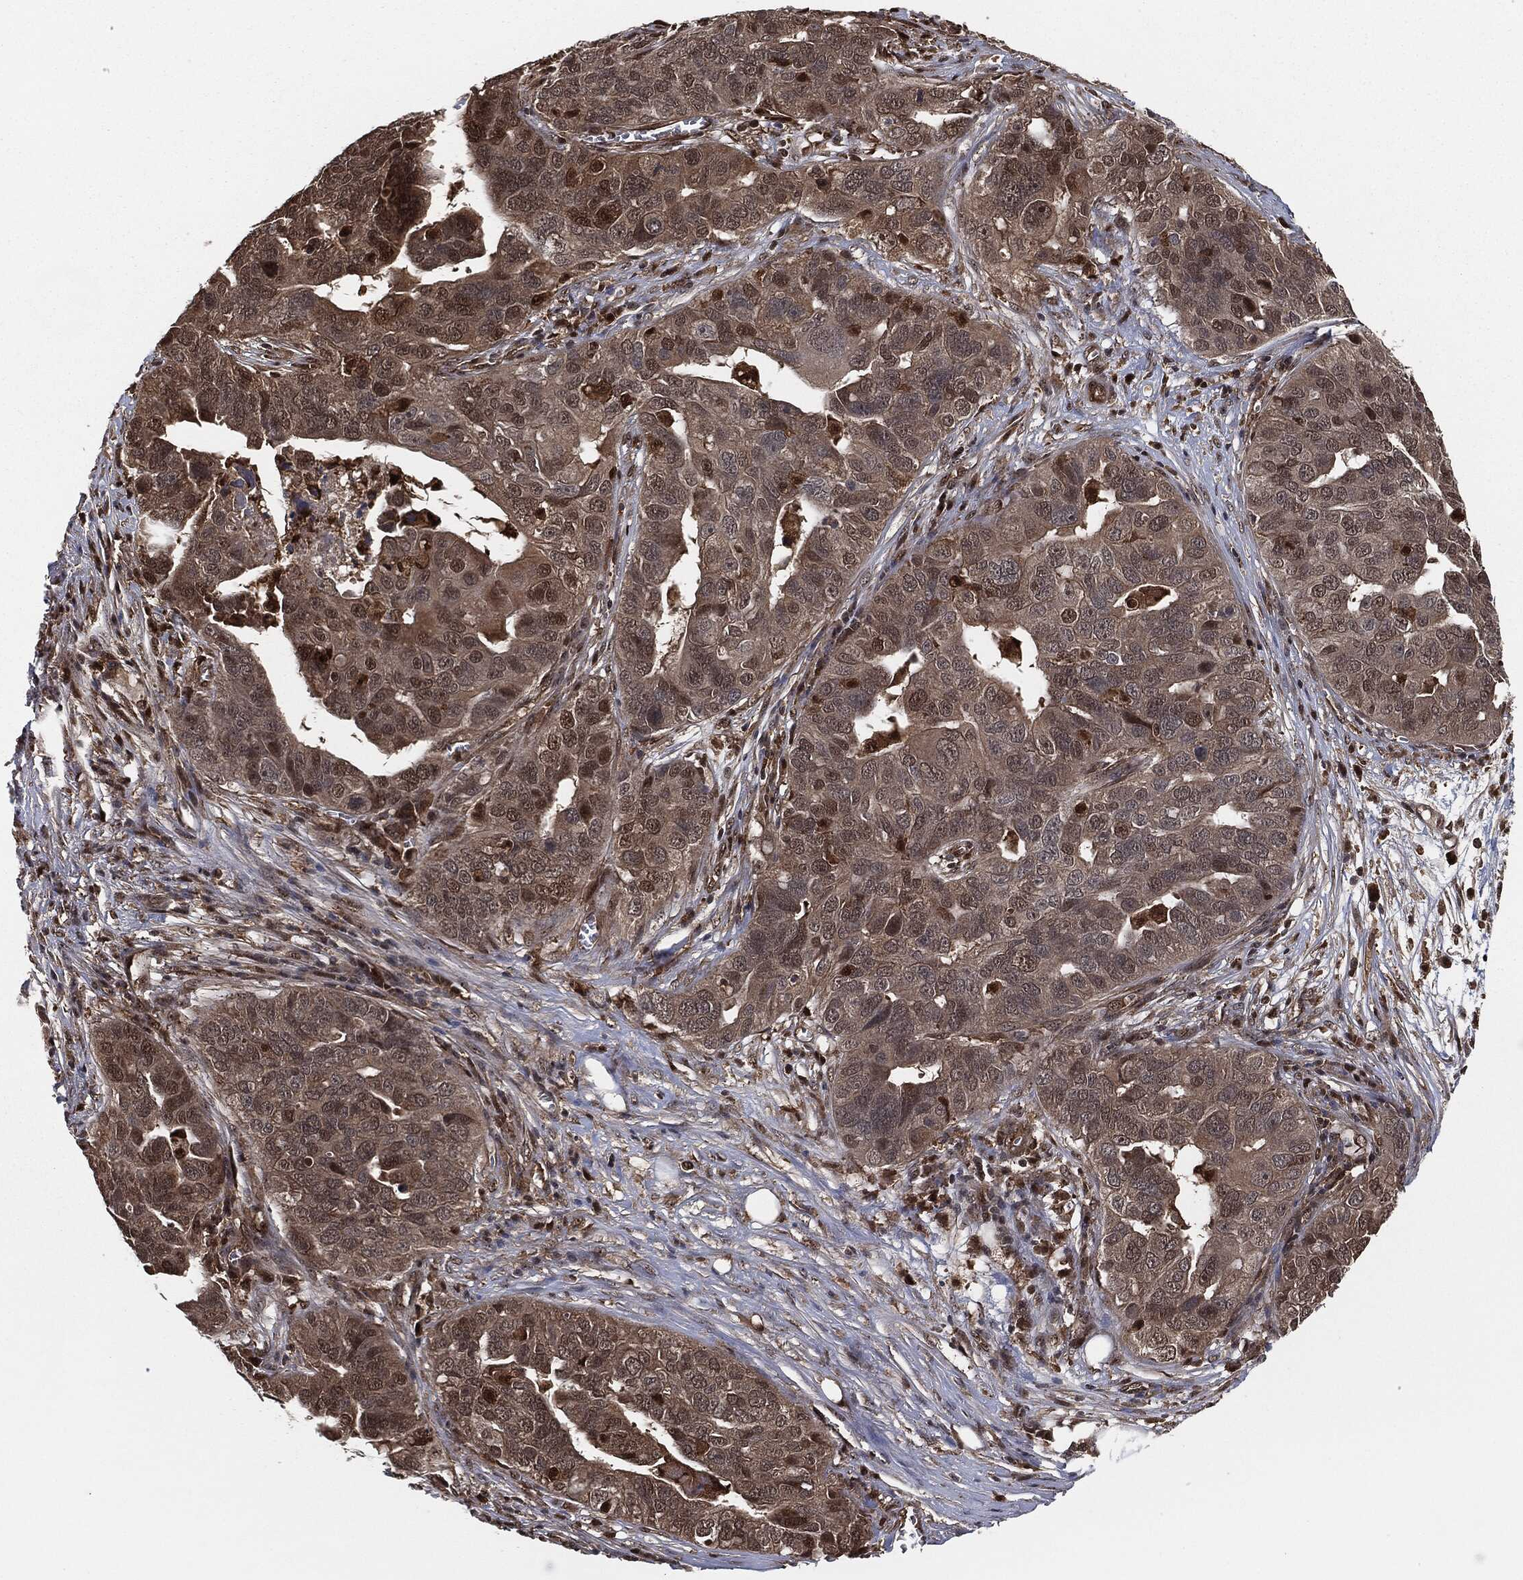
{"staining": {"intensity": "negative", "quantity": "none", "location": "none"}, "tissue": "ovarian cancer", "cell_type": "Tumor cells", "image_type": "cancer", "snomed": [{"axis": "morphology", "description": "Carcinoma, endometroid"}, {"axis": "topography", "description": "Soft tissue"}, {"axis": "topography", "description": "Ovary"}], "caption": "The image demonstrates no significant expression in tumor cells of endometroid carcinoma (ovarian). (Immunohistochemistry (ihc), brightfield microscopy, high magnification).", "gene": "CAPRIN2", "patient": {"sex": "female", "age": 52}}